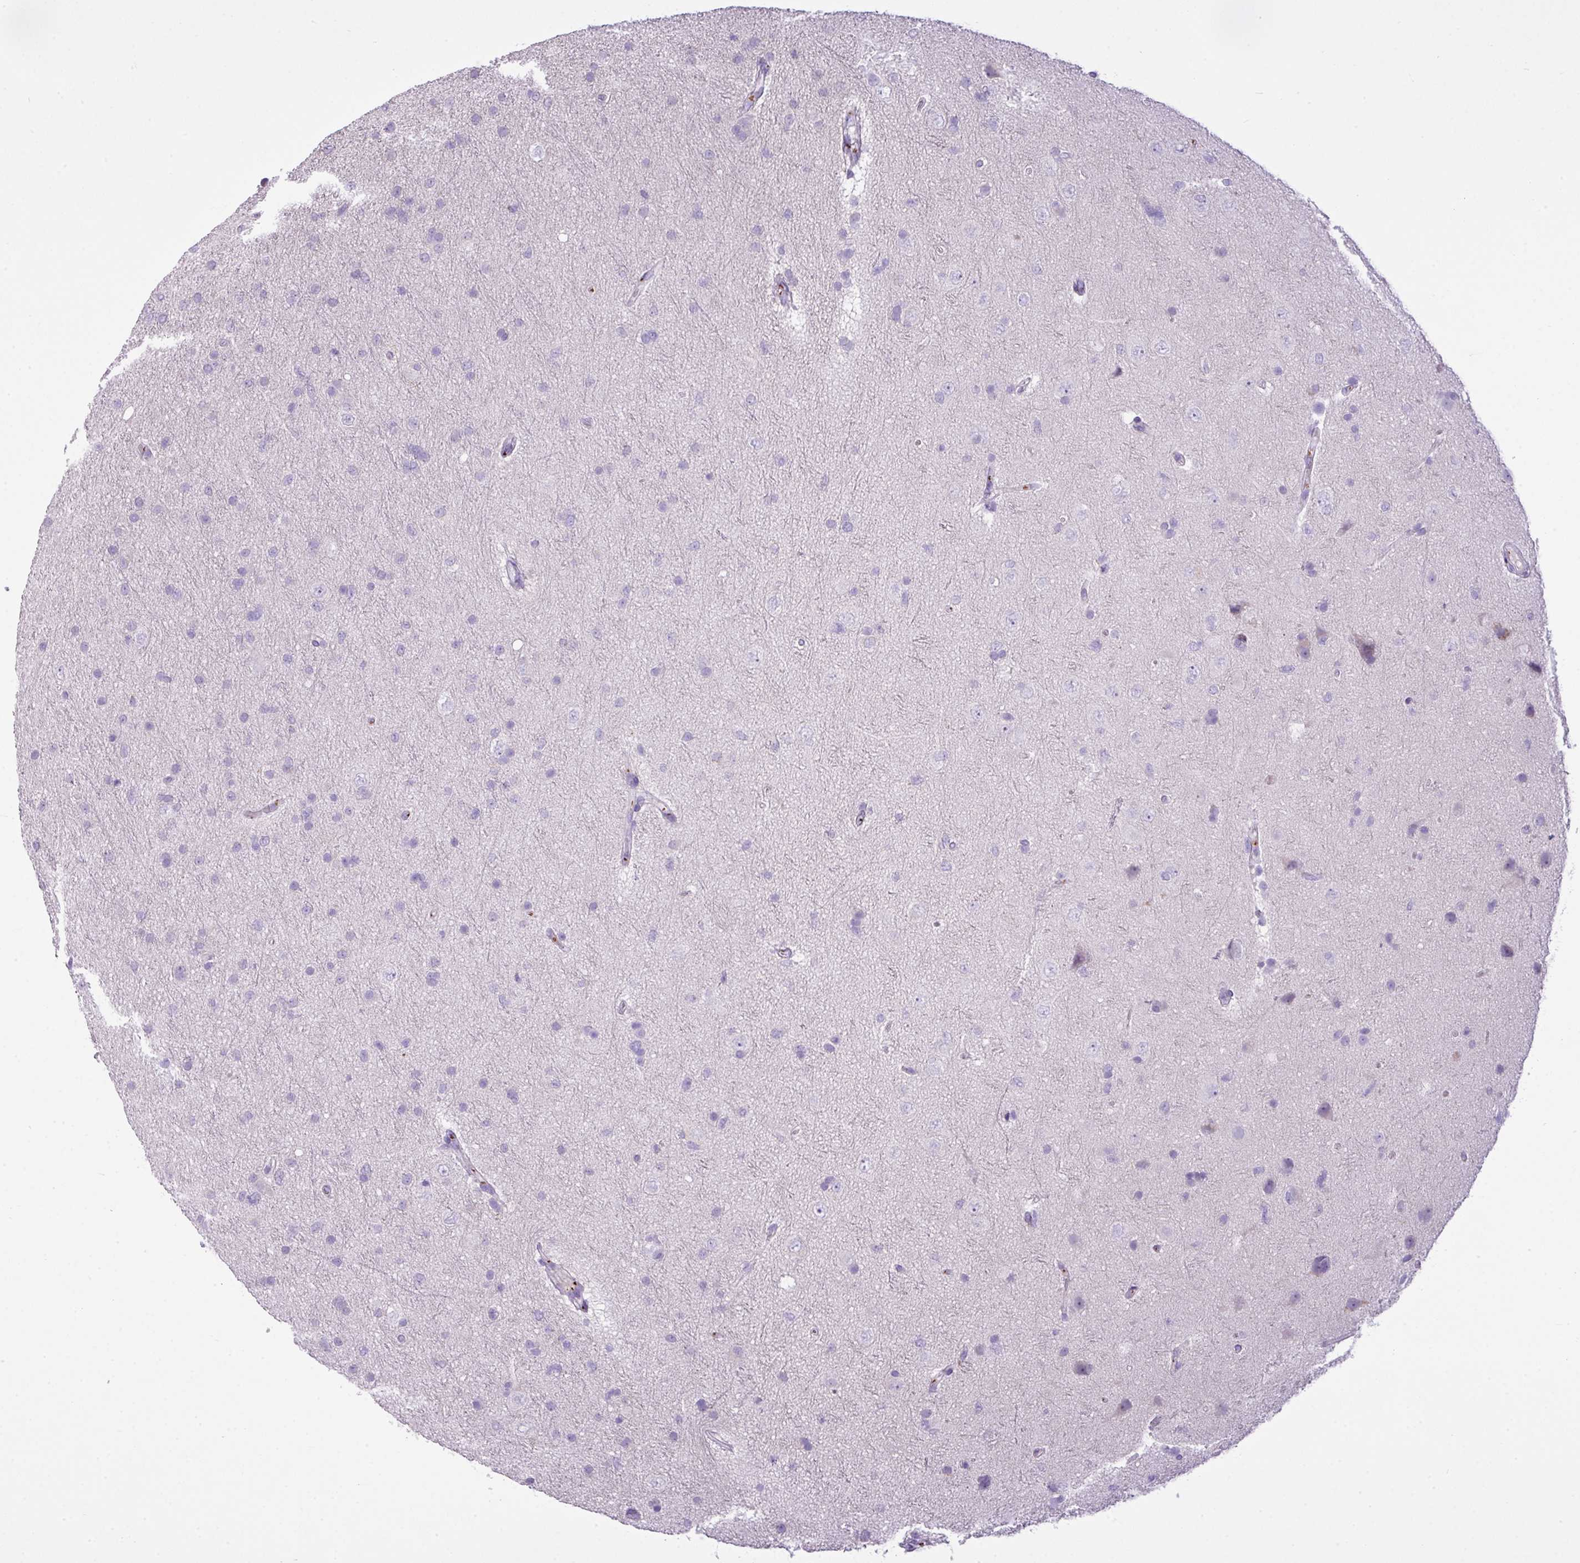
{"staining": {"intensity": "negative", "quantity": "none", "location": "none"}, "tissue": "glioma", "cell_type": "Tumor cells", "image_type": "cancer", "snomed": [{"axis": "morphology", "description": "Glioma, malignant, Low grade"}, {"axis": "topography", "description": "Cerebral cortex"}], "caption": "Tumor cells are negative for protein expression in human malignant low-grade glioma.", "gene": "FAM43A", "patient": {"sex": "female", "age": 39}}